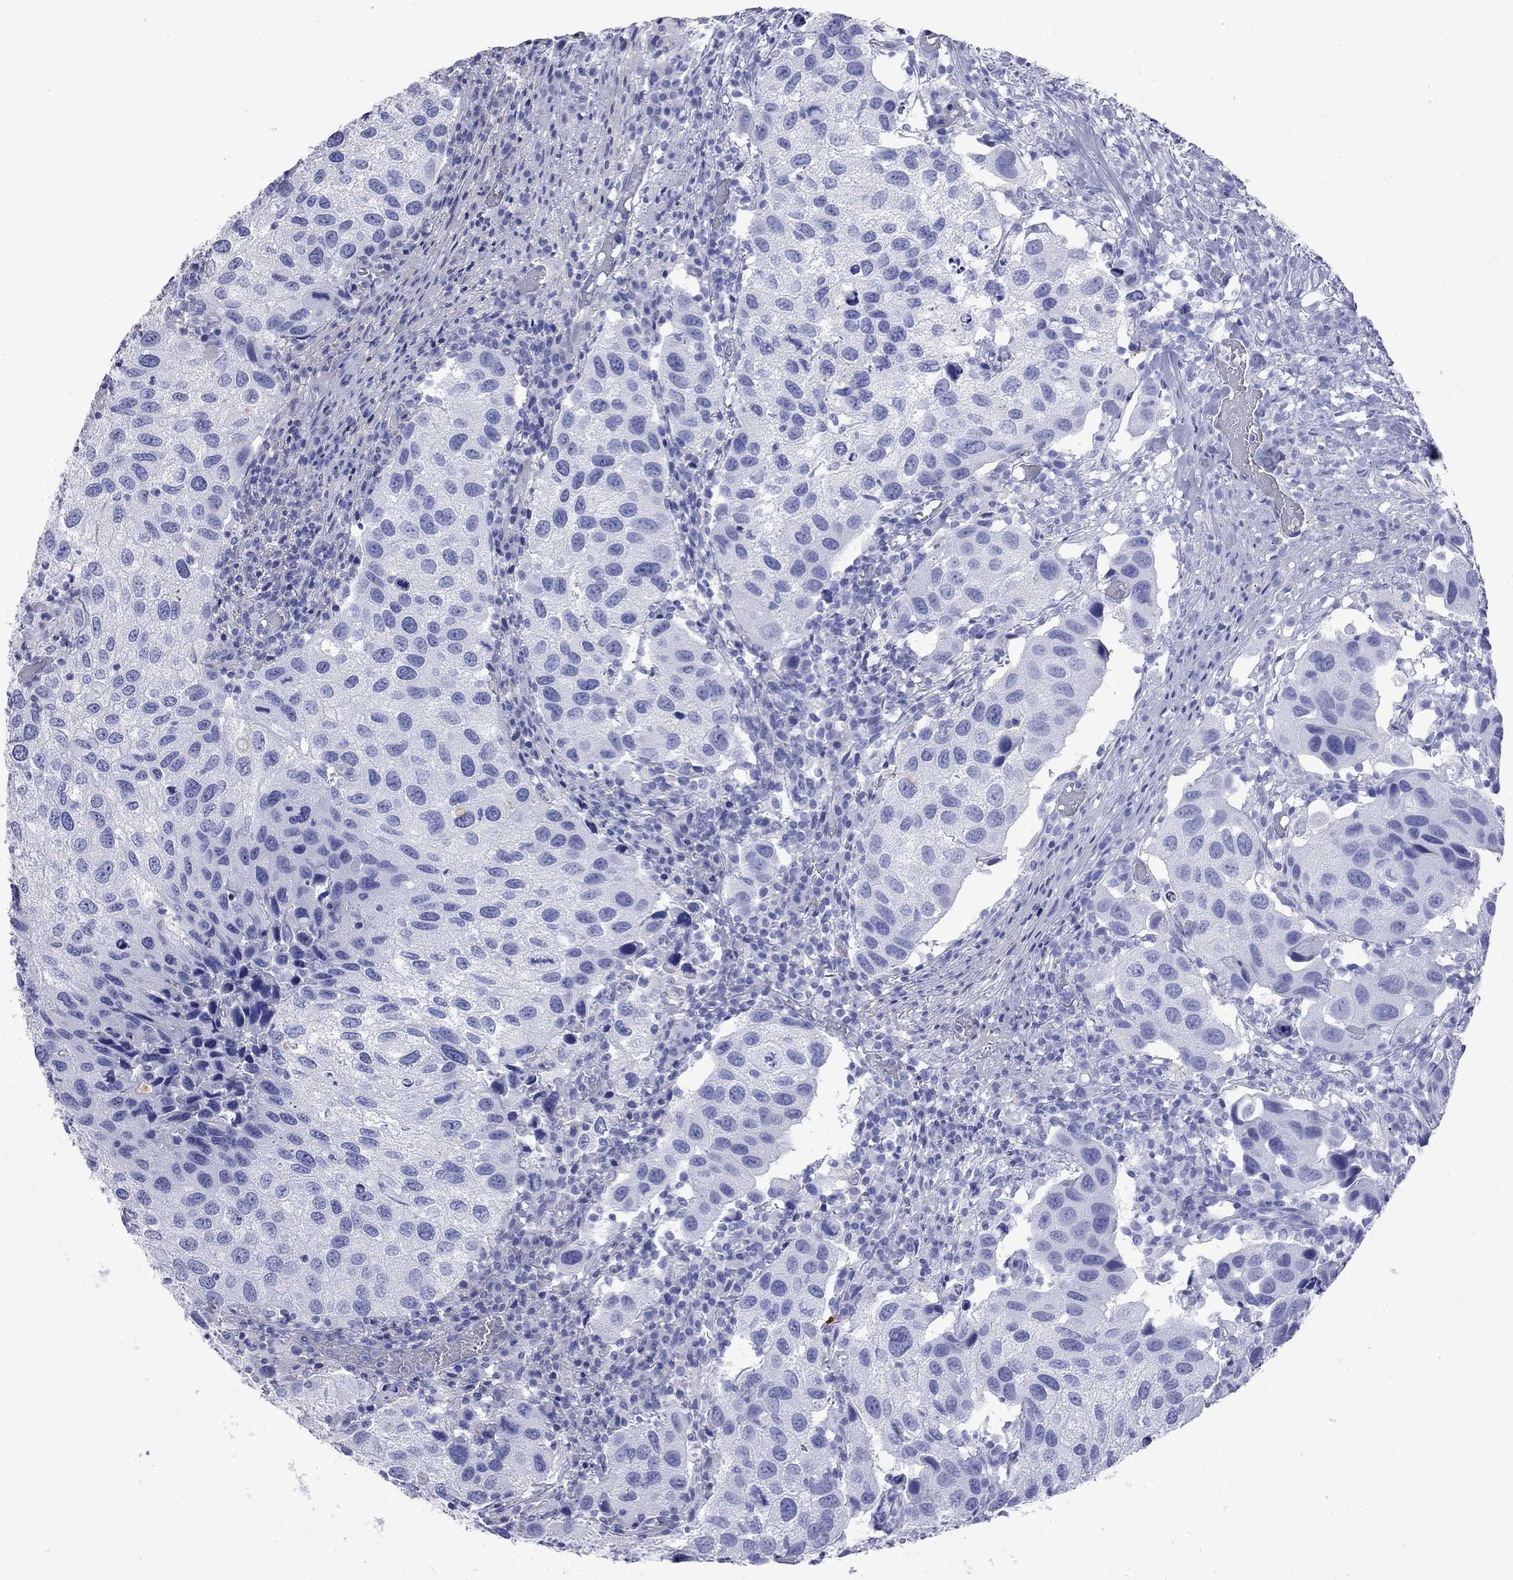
{"staining": {"intensity": "negative", "quantity": "none", "location": "none"}, "tissue": "urothelial cancer", "cell_type": "Tumor cells", "image_type": "cancer", "snomed": [{"axis": "morphology", "description": "Urothelial carcinoma, High grade"}, {"axis": "topography", "description": "Urinary bladder"}], "caption": "High power microscopy micrograph of an IHC image of urothelial cancer, revealing no significant staining in tumor cells.", "gene": "S100A3", "patient": {"sex": "male", "age": 79}}